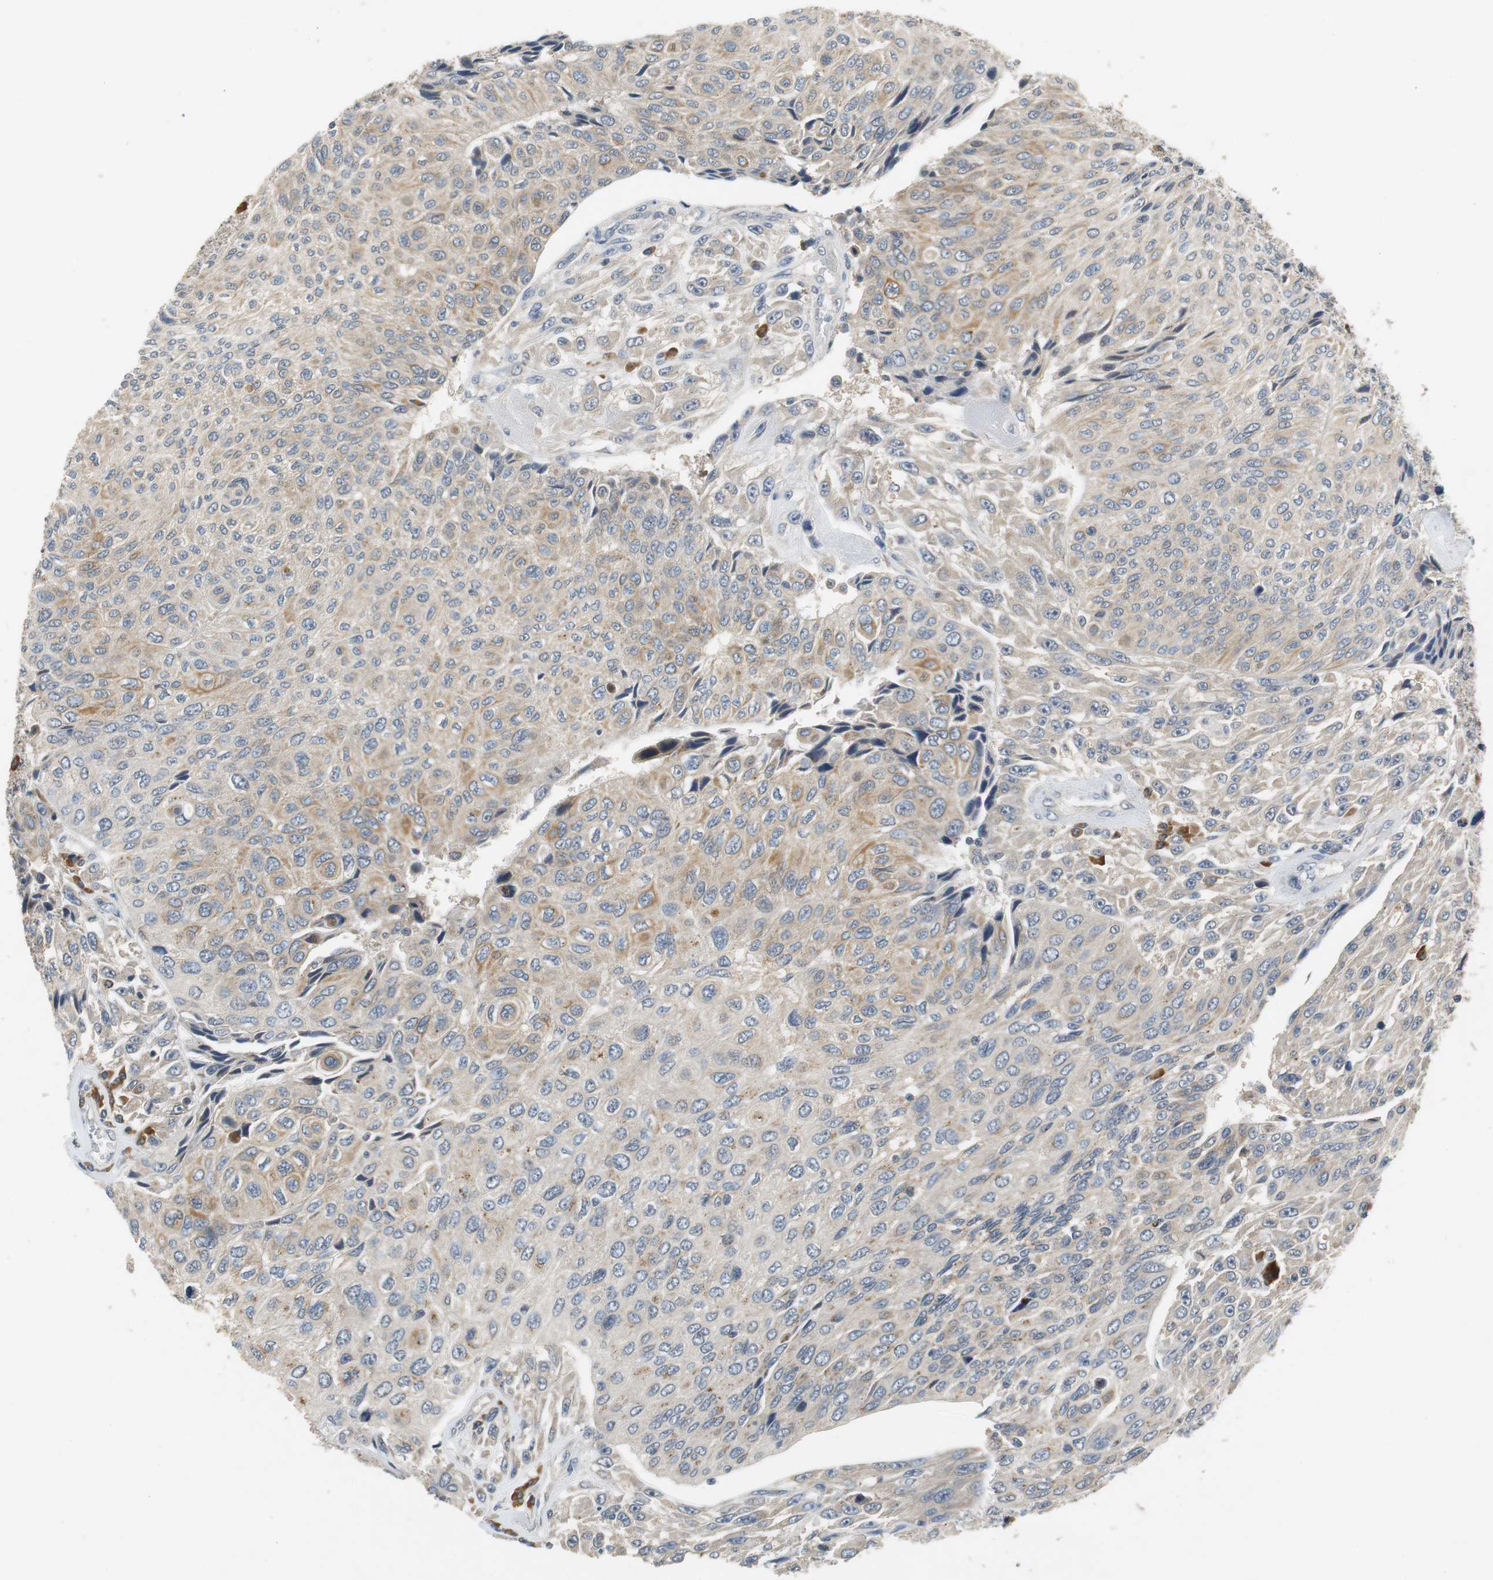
{"staining": {"intensity": "weak", "quantity": "25%-75%", "location": "cytoplasmic/membranous"}, "tissue": "urothelial cancer", "cell_type": "Tumor cells", "image_type": "cancer", "snomed": [{"axis": "morphology", "description": "Urothelial carcinoma, High grade"}, {"axis": "topography", "description": "Urinary bladder"}], "caption": "The immunohistochemical stain highlights weak cytoplasmic/membranous positivity in tumor cells of urothelial carcinoma (high-grade) tissue.", "gene": "GLCCI1", "patient": {"sex": "male", "age": 66}}